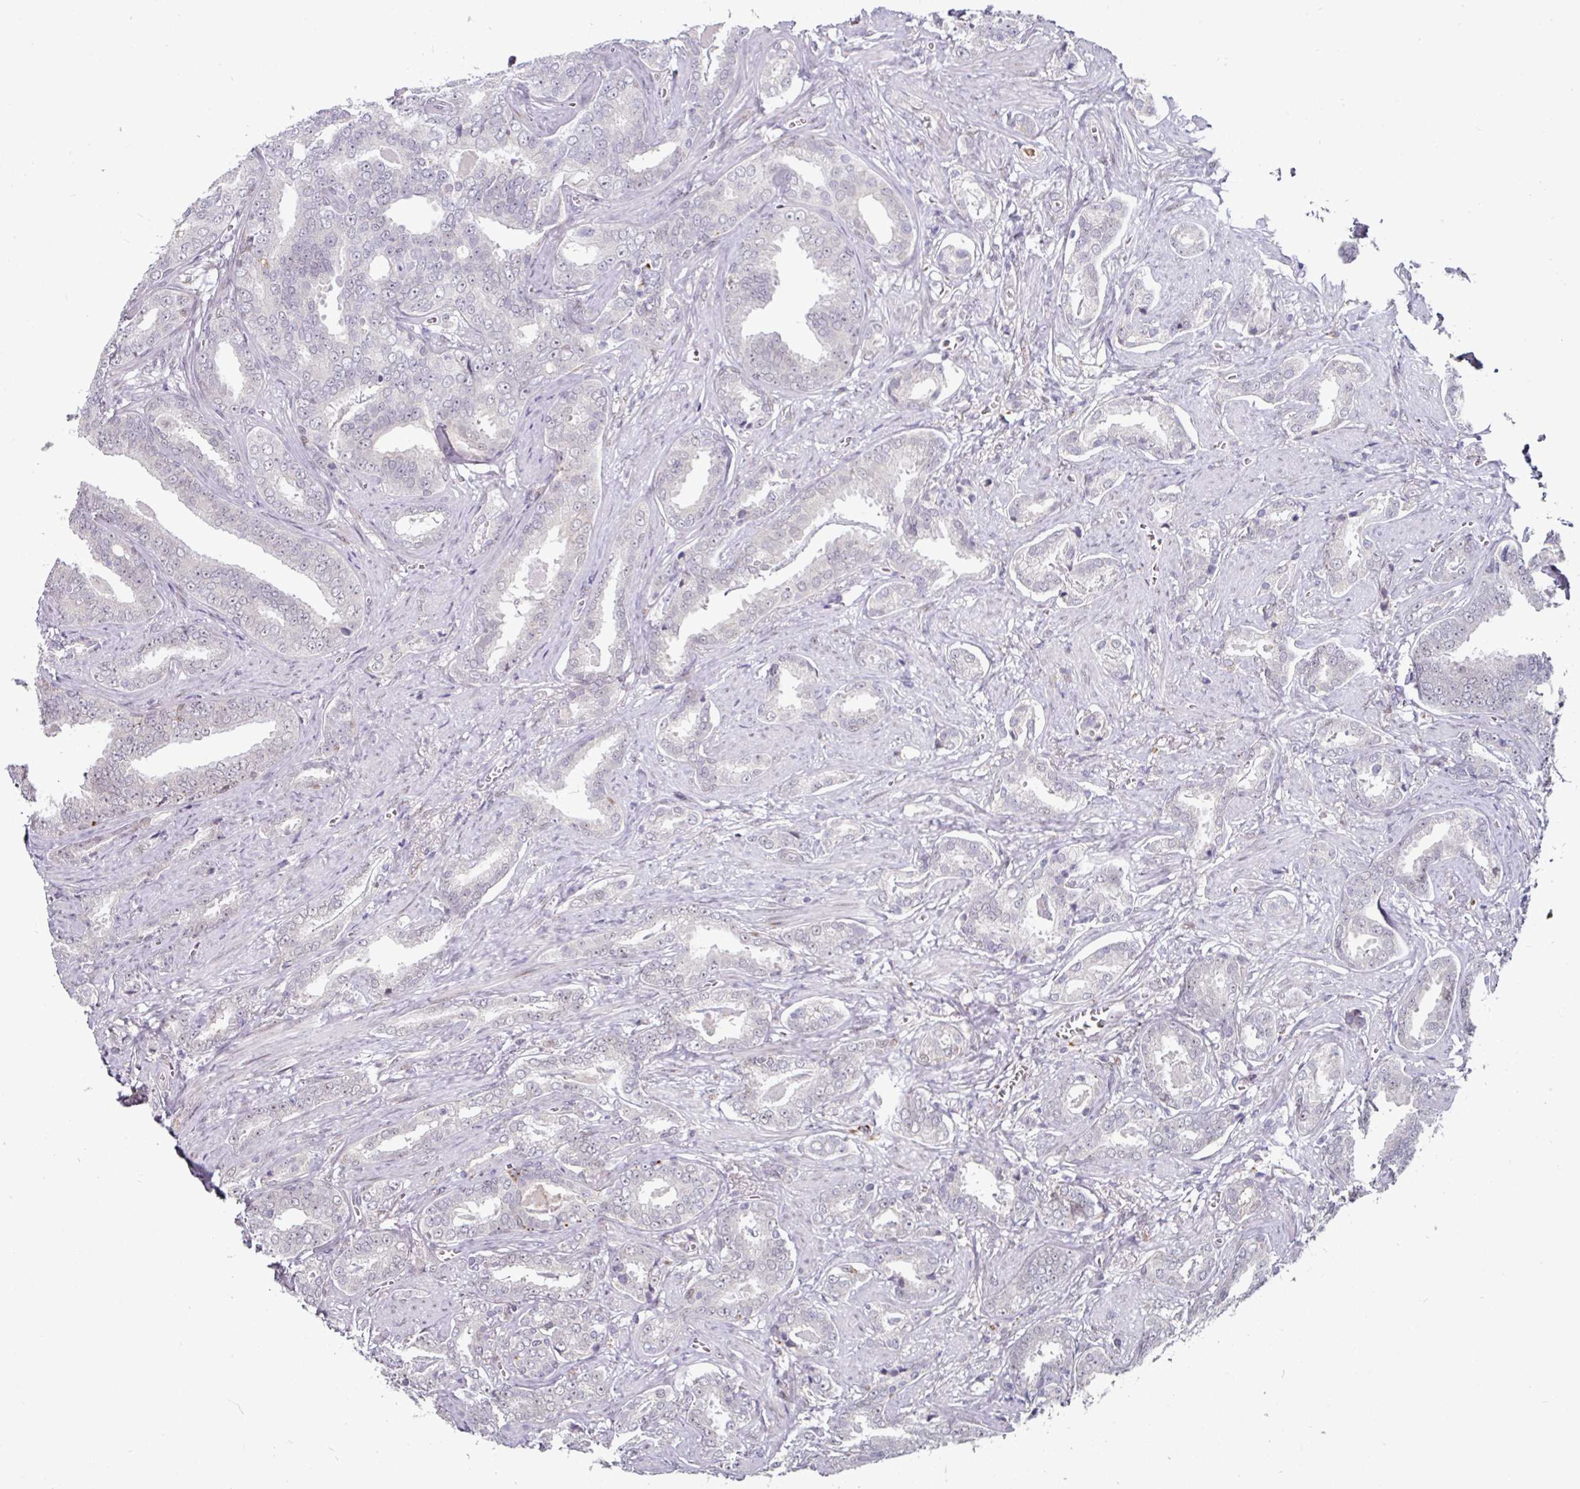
{"staining": {"intensity": "negative", "quantity": "none", "location": "none"}, "tissue": "prostate cancer", "cell_type": "Tumor cells", "image_type": "cancer", "snomed": [{"axis": "morphology", "description": "Adenocarcinoma, High grade"}, {"axis": "topography", "description": "Prostate"}], "caption": "Immunohistochemical staining of human prostate adenocarcinoma (high-grade) displays no significant expression in tumor cells.", "gene": "SWSAP1", "patient": {"sex": "male", "age": 67}}